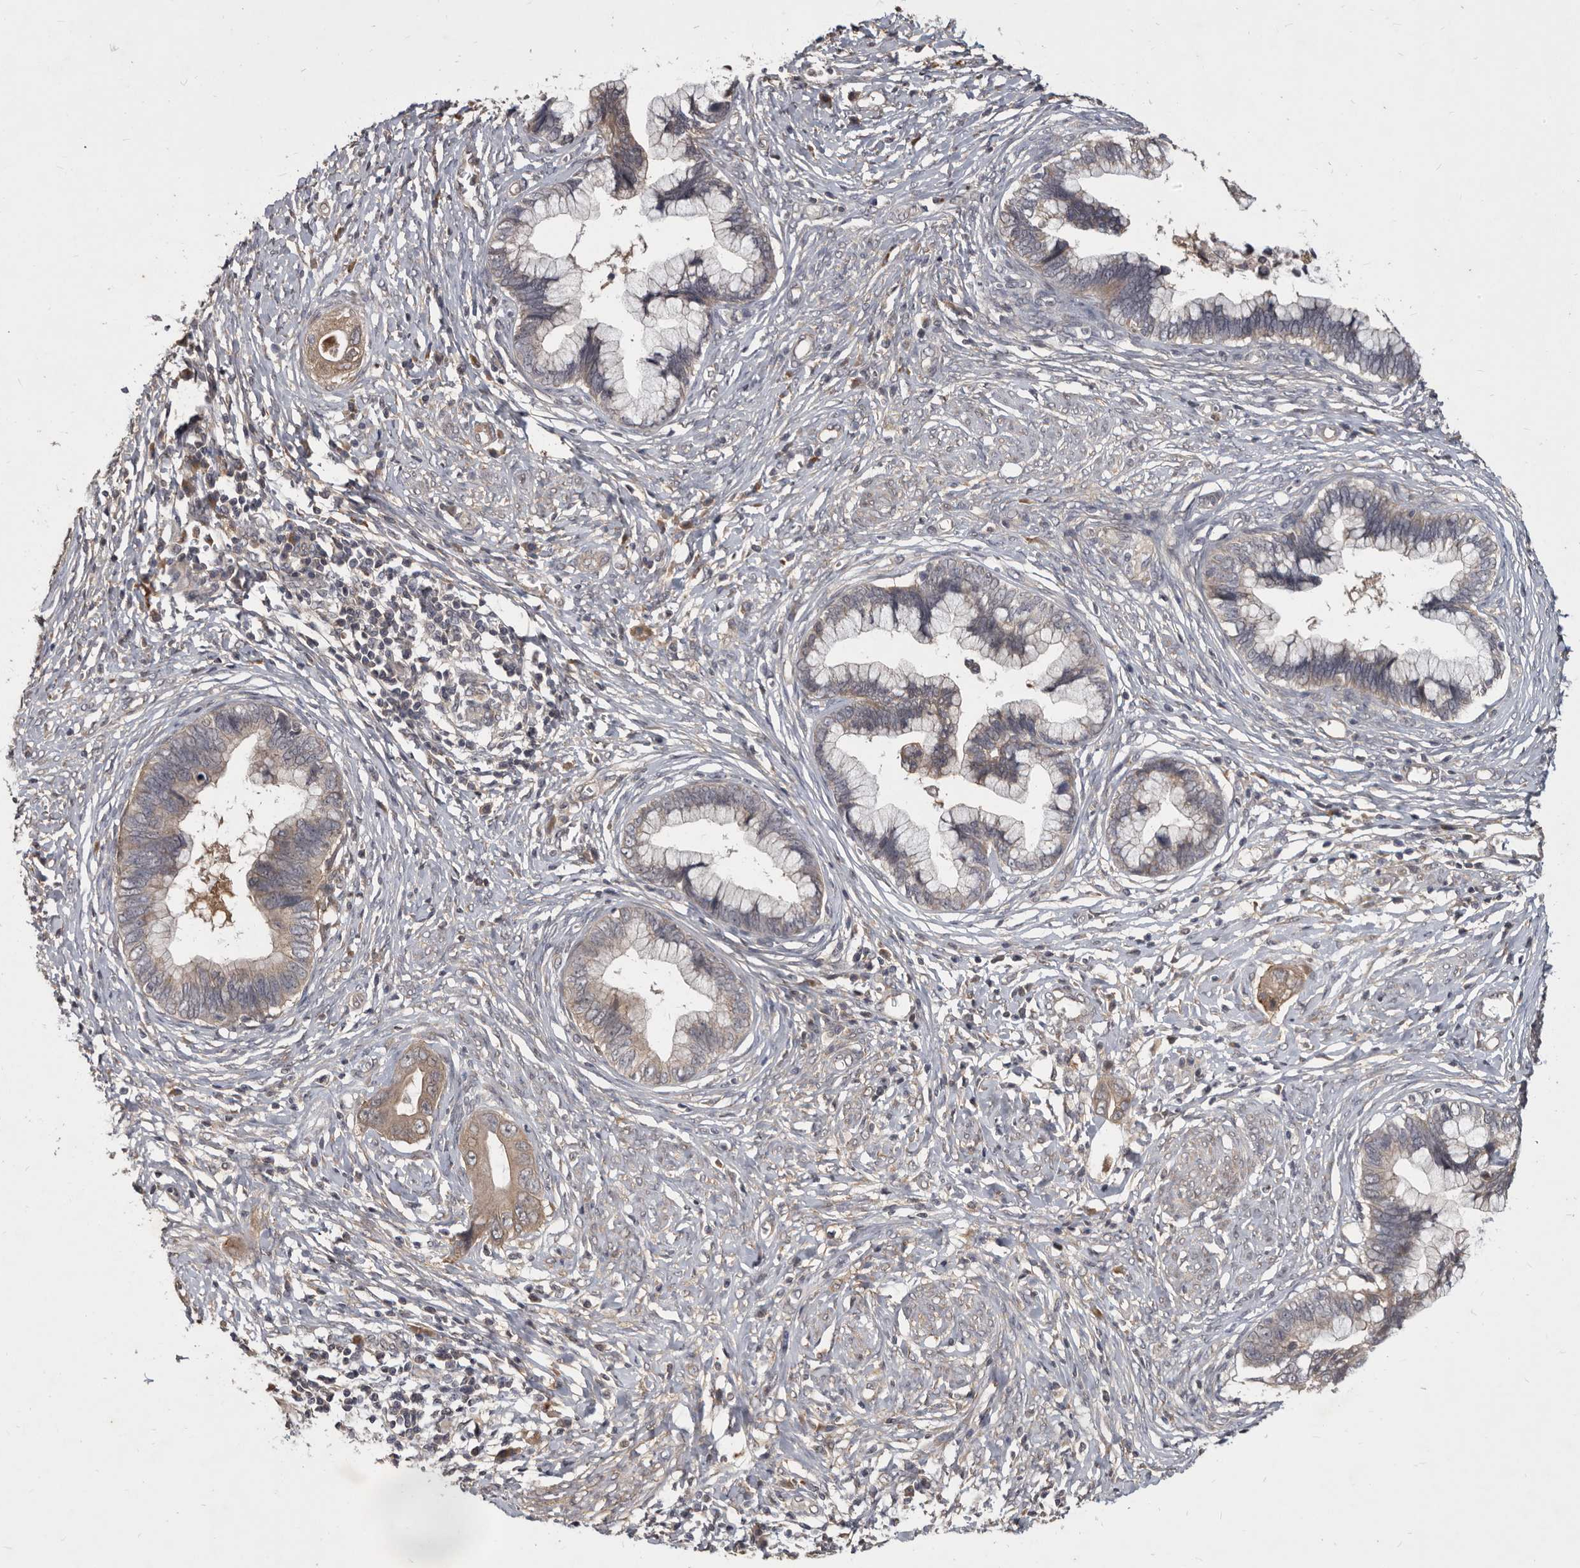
{"staining": {"intensity": "weak", "quantity": "25%-75%", "location": "cytoplasmic/membranous"}, "tissue": "cervical cancer", "cell_type": "Tumor cells", "image_type": "cancer", "snomed": [{"axis": "morphology", "description": "Adenocarcinoma, NOS"}, {"axis": "topography", "description": "Cervix"}], "caption": "This is a photomicrograph of immunohistochemistry staining of cervical cancer (adenocarcinoma), which shows weak staining in the cytoplasmic/membranous of tumor cells.", "gene": "DNAJC28", "patient": {"sex": "female", "age": 44}}